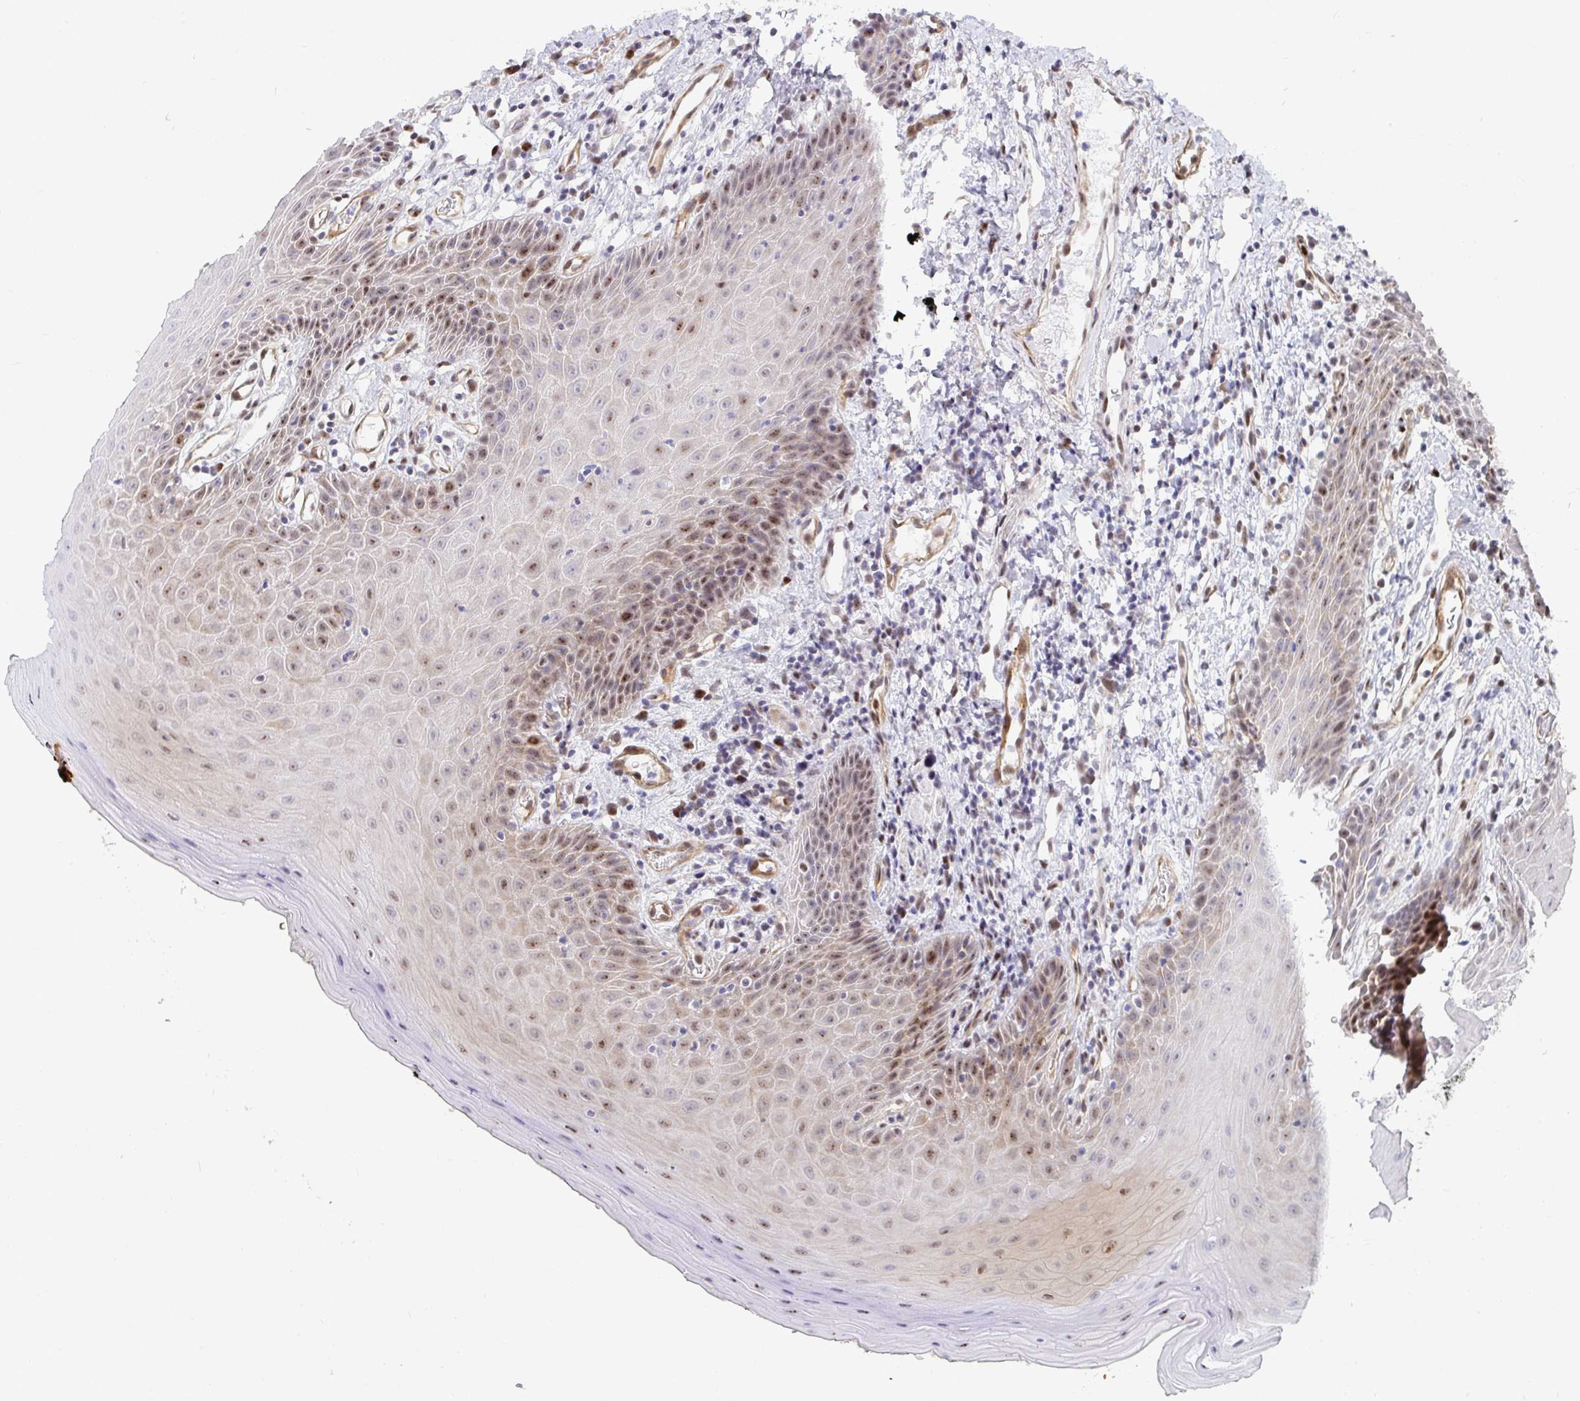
{"staining": {"intensity": "moderate", "quantity": "25%-75%", "location": "cytoplasmic/membranous,nuclear"}, "tissue": "oral mucosa", "cell_type": "Squamous epithelial cells", "image_type": "normal", "snomed": [{"axis": "morphology", "description": "Normal tissue, NOS"}, {"axis": "topography", "description": "Oral tissue"}, {"axis": "topography", "description": "Tounge, NOS"}], "caption": "The image exhibits a brown stain indicating the presence of a protein in the cytoplasmic/membranous,nuclear of squamous epithelial cells in oral mucosa.", "gene": "ZIC3", "patient": {"sex": "female", "age": 59}}